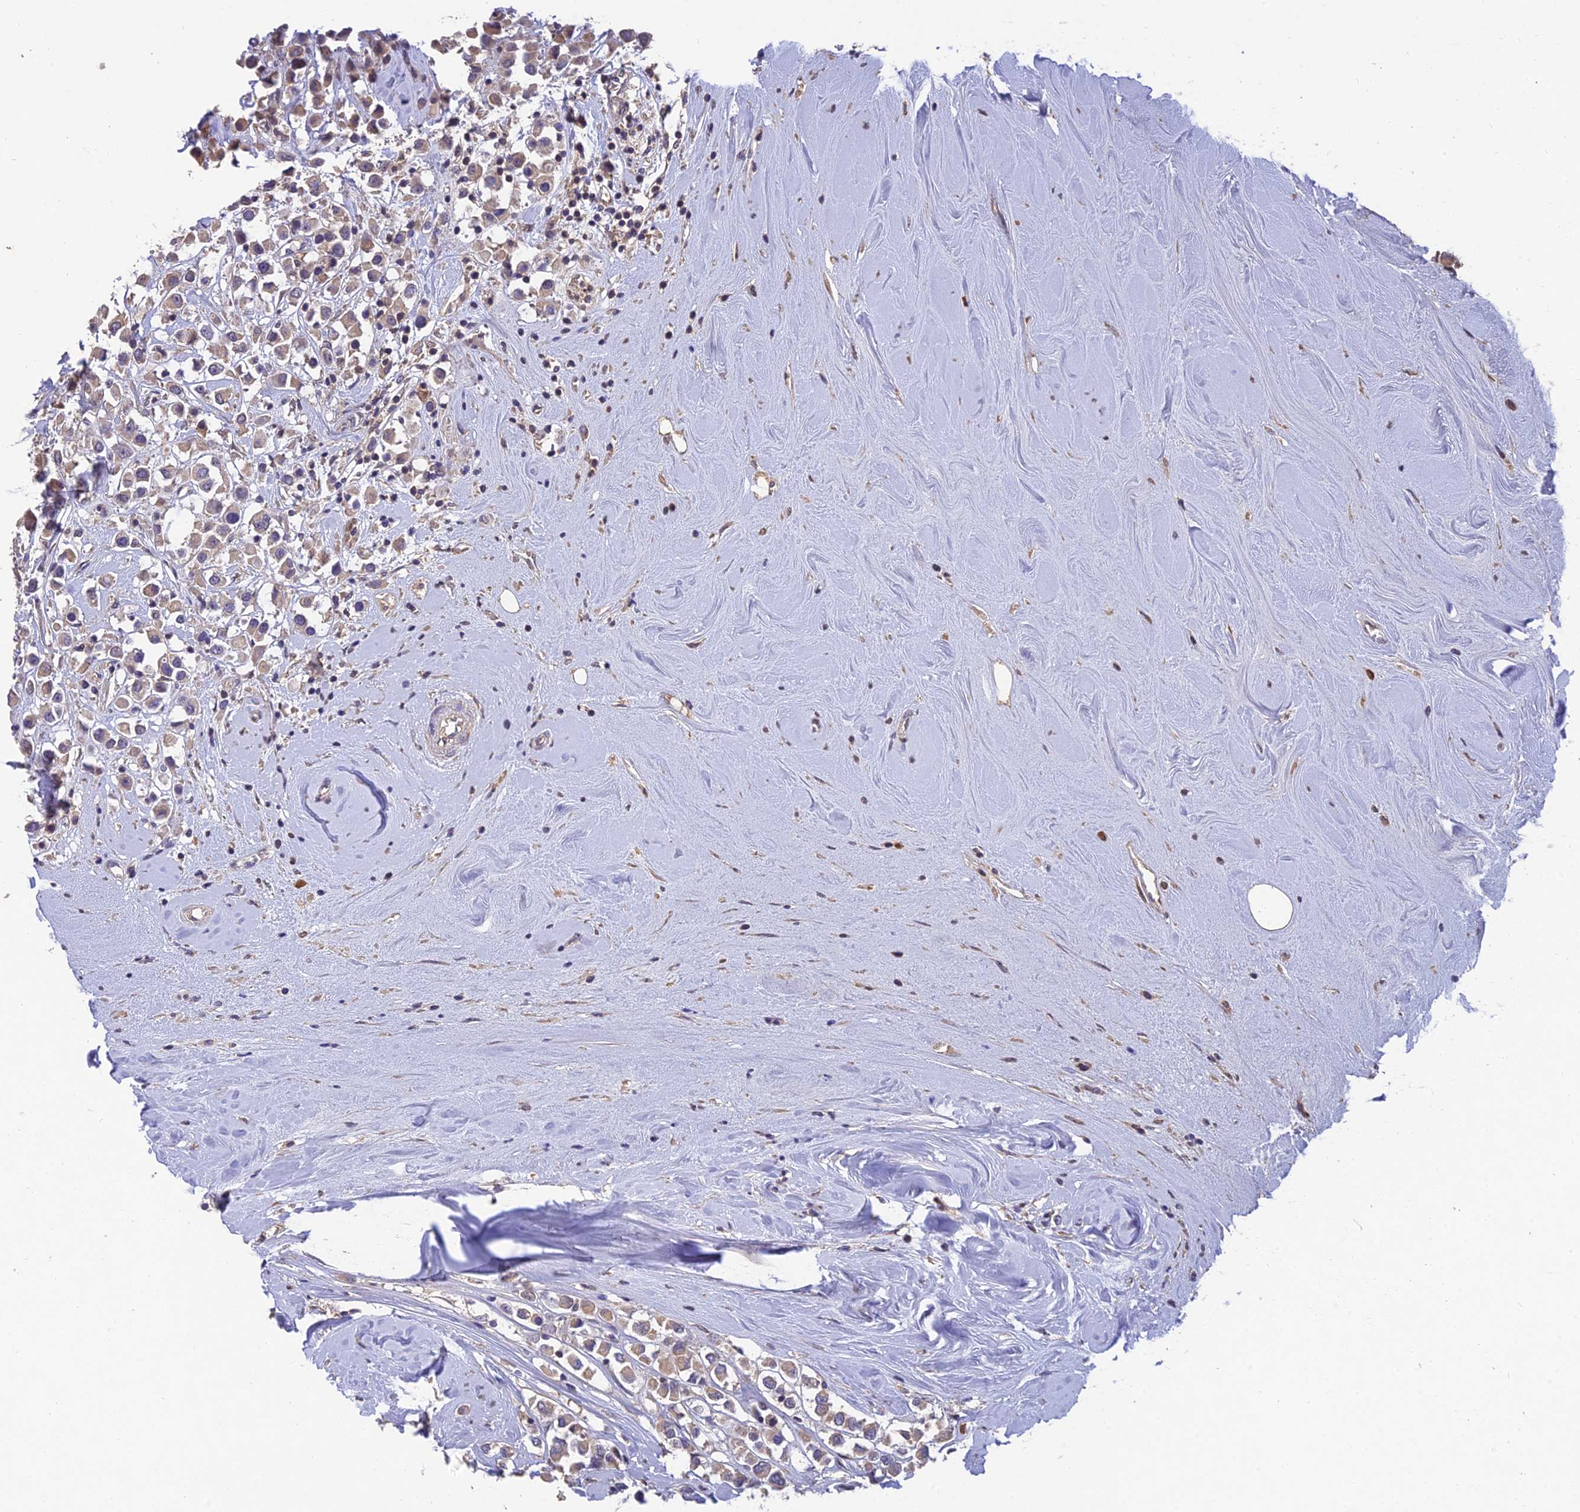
{"staining": {"intensity": "weak", "quantity": "25%-75%", "location": "cytoplasmic/membranous"}, "tissue": "breast cancer", "cell_type": "Tumor cells", "image_type": "cancer", "snomed": [{"axis": "morphology", "description": "Duct carcinoma"}, {"axis": "topography", "description": "Breast"}], "caption": "This image displays immunohistochemistry (IHC) staining of human breast cancer, with low weak cytoplasmic/membranous positivity in approximately 25%-75% of tumor cells.", "gene": "DENND5B", "patient": {"sex": "female", "age": 61}}